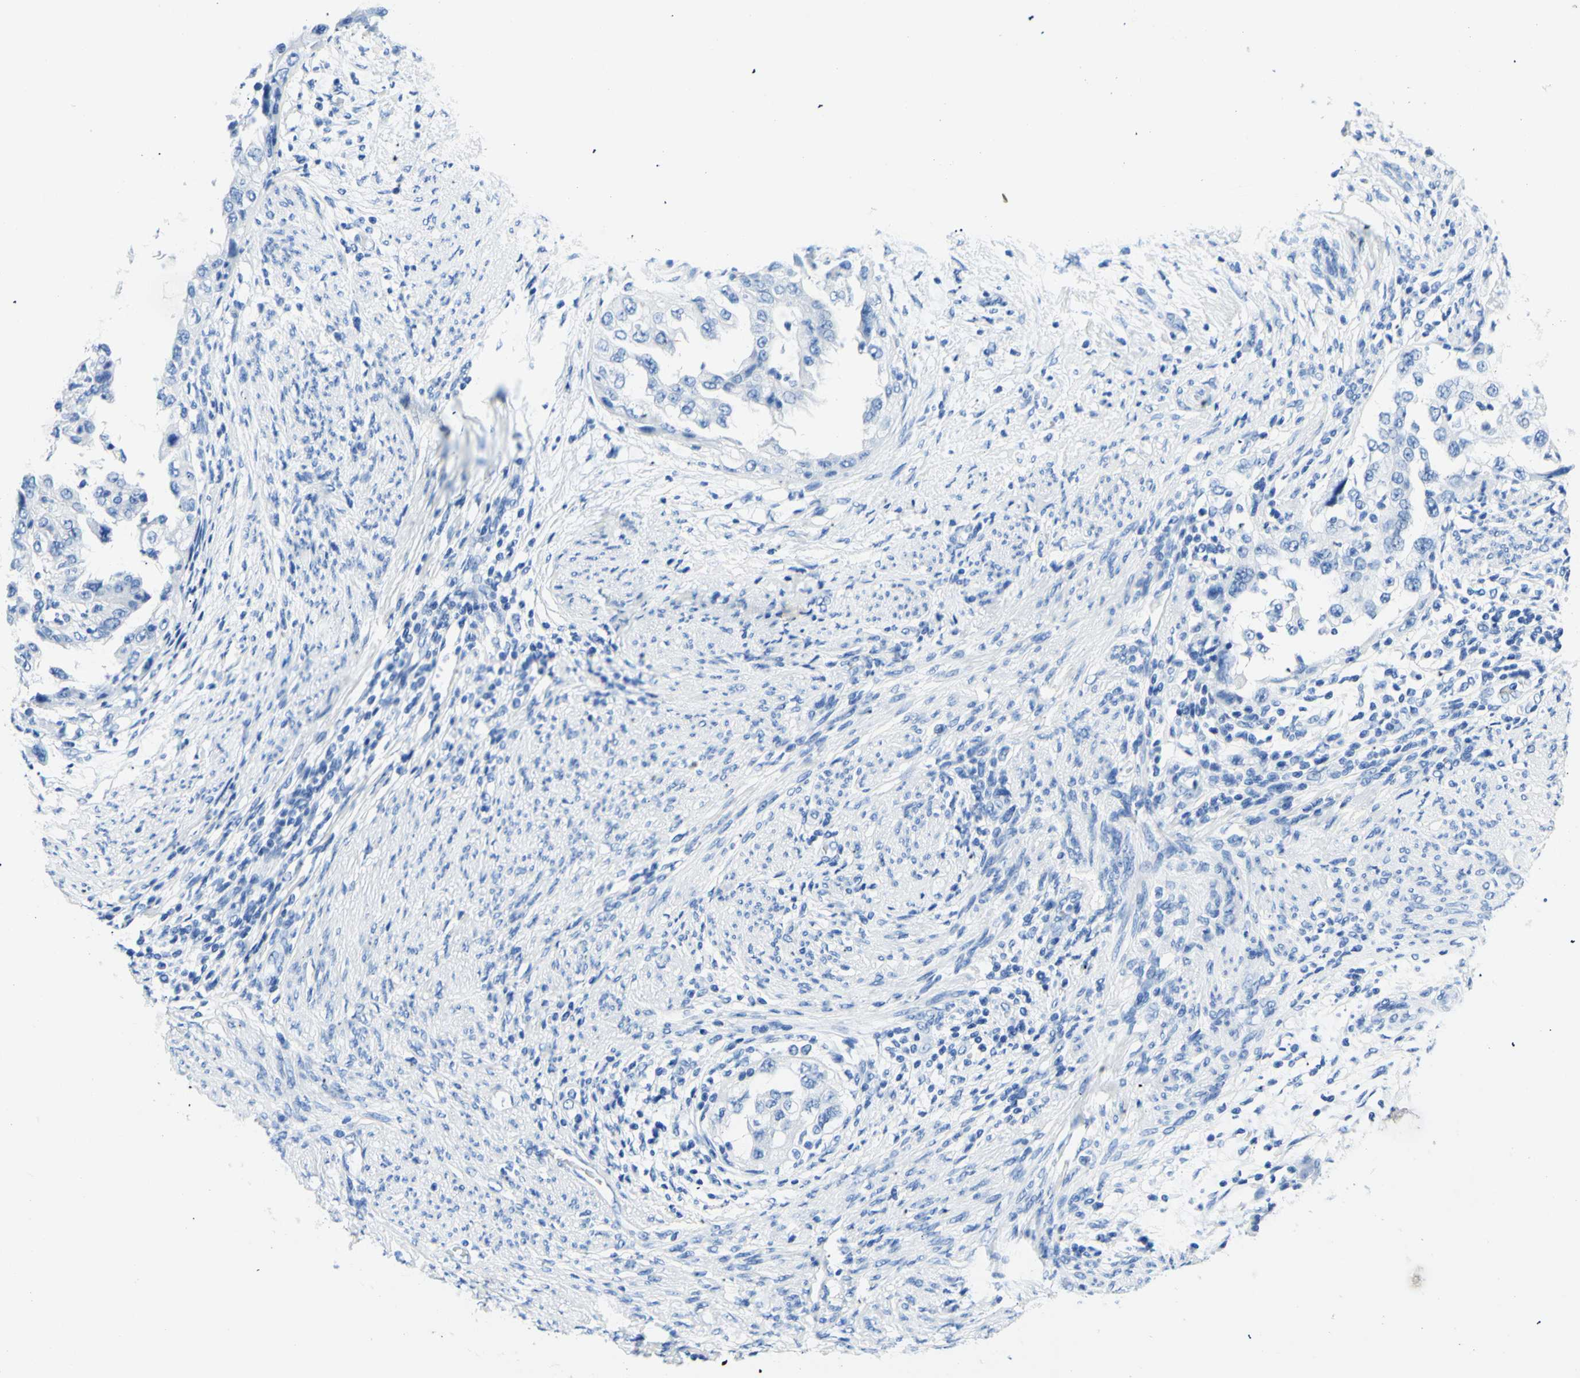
{"staining": {"intensity": "negative", "quantity": "none", "location": "none"}, "tissue": "endometrial cancer", "cell_type": "Tumor cells", "image_type": "cancer", "snomed": [{"axis": "morphology", "description": "Adenocarcinoma, NOS"}, {"axis": "topography", "description": "Endometrium"}], "caption": "Protein analysis of adenocarcinoma (endometrial) exhibits no significant staining in tumor cells.", "gene": "MYH2", "patient": {"sex": "female", "age": 85}}